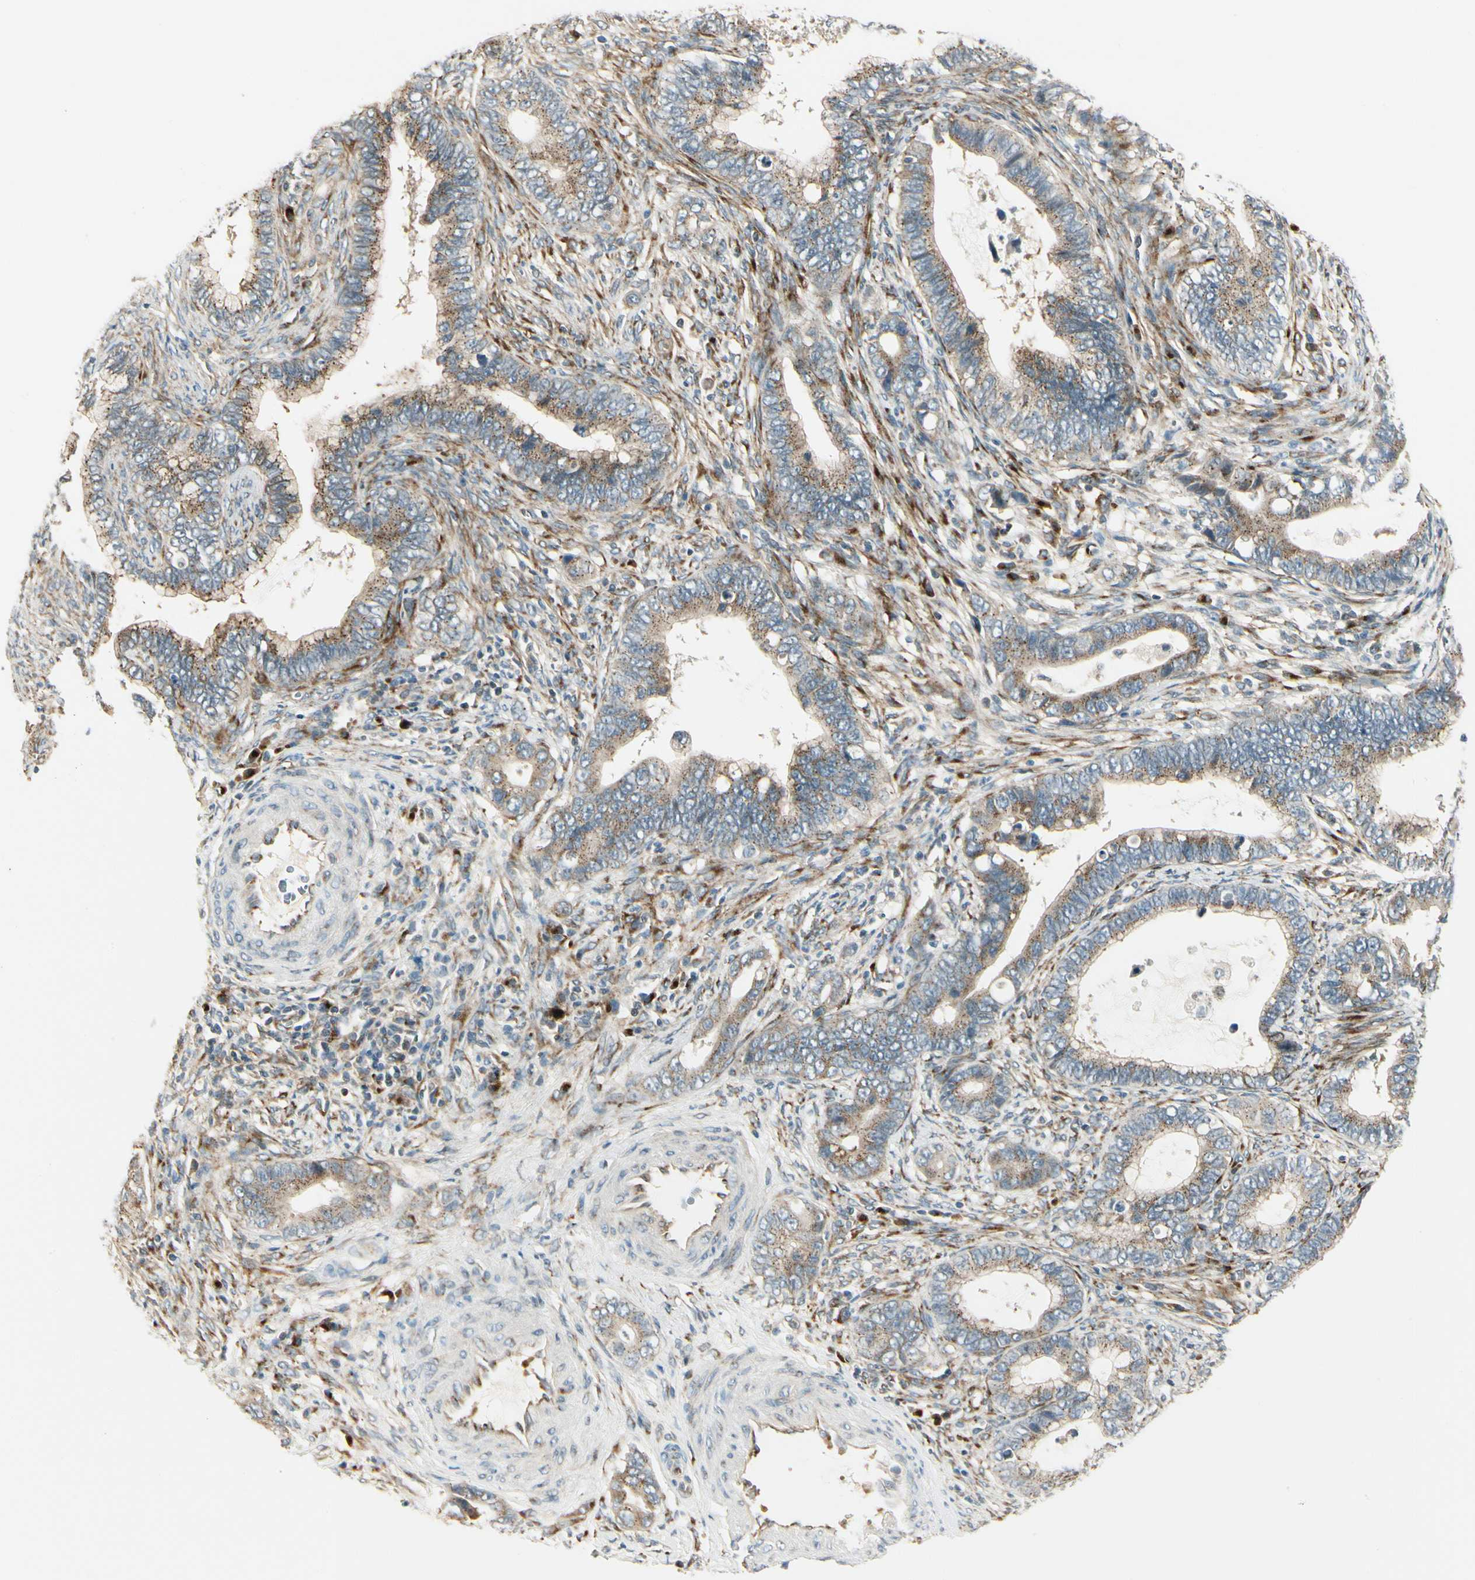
{"staining": {"intensity": "moderate", "quantity": ">75%", "location": "cytoplasmic/membranous"}, "tissue": "cervical cancer", "cell_type": "Tumor cells", "image_type": "cancer", "snomed": [{"axis": "morphology", "description": "Adenocarcinoma, NOS"}, {"axis": "topography", "description": "Cervix"}], "caption": "A micrograph of cervical cancer (adenocarcinoma) stained for a protein demonstrates moderate cytoplasmic/membranous brown staining in tumor cells. (Stains: DAB in brown, nuclei in blue, Microscopy: brightfield microscopy at high magnification).", "gene": "MANSC1", "patient": {"sex": "female", "age": 44}}